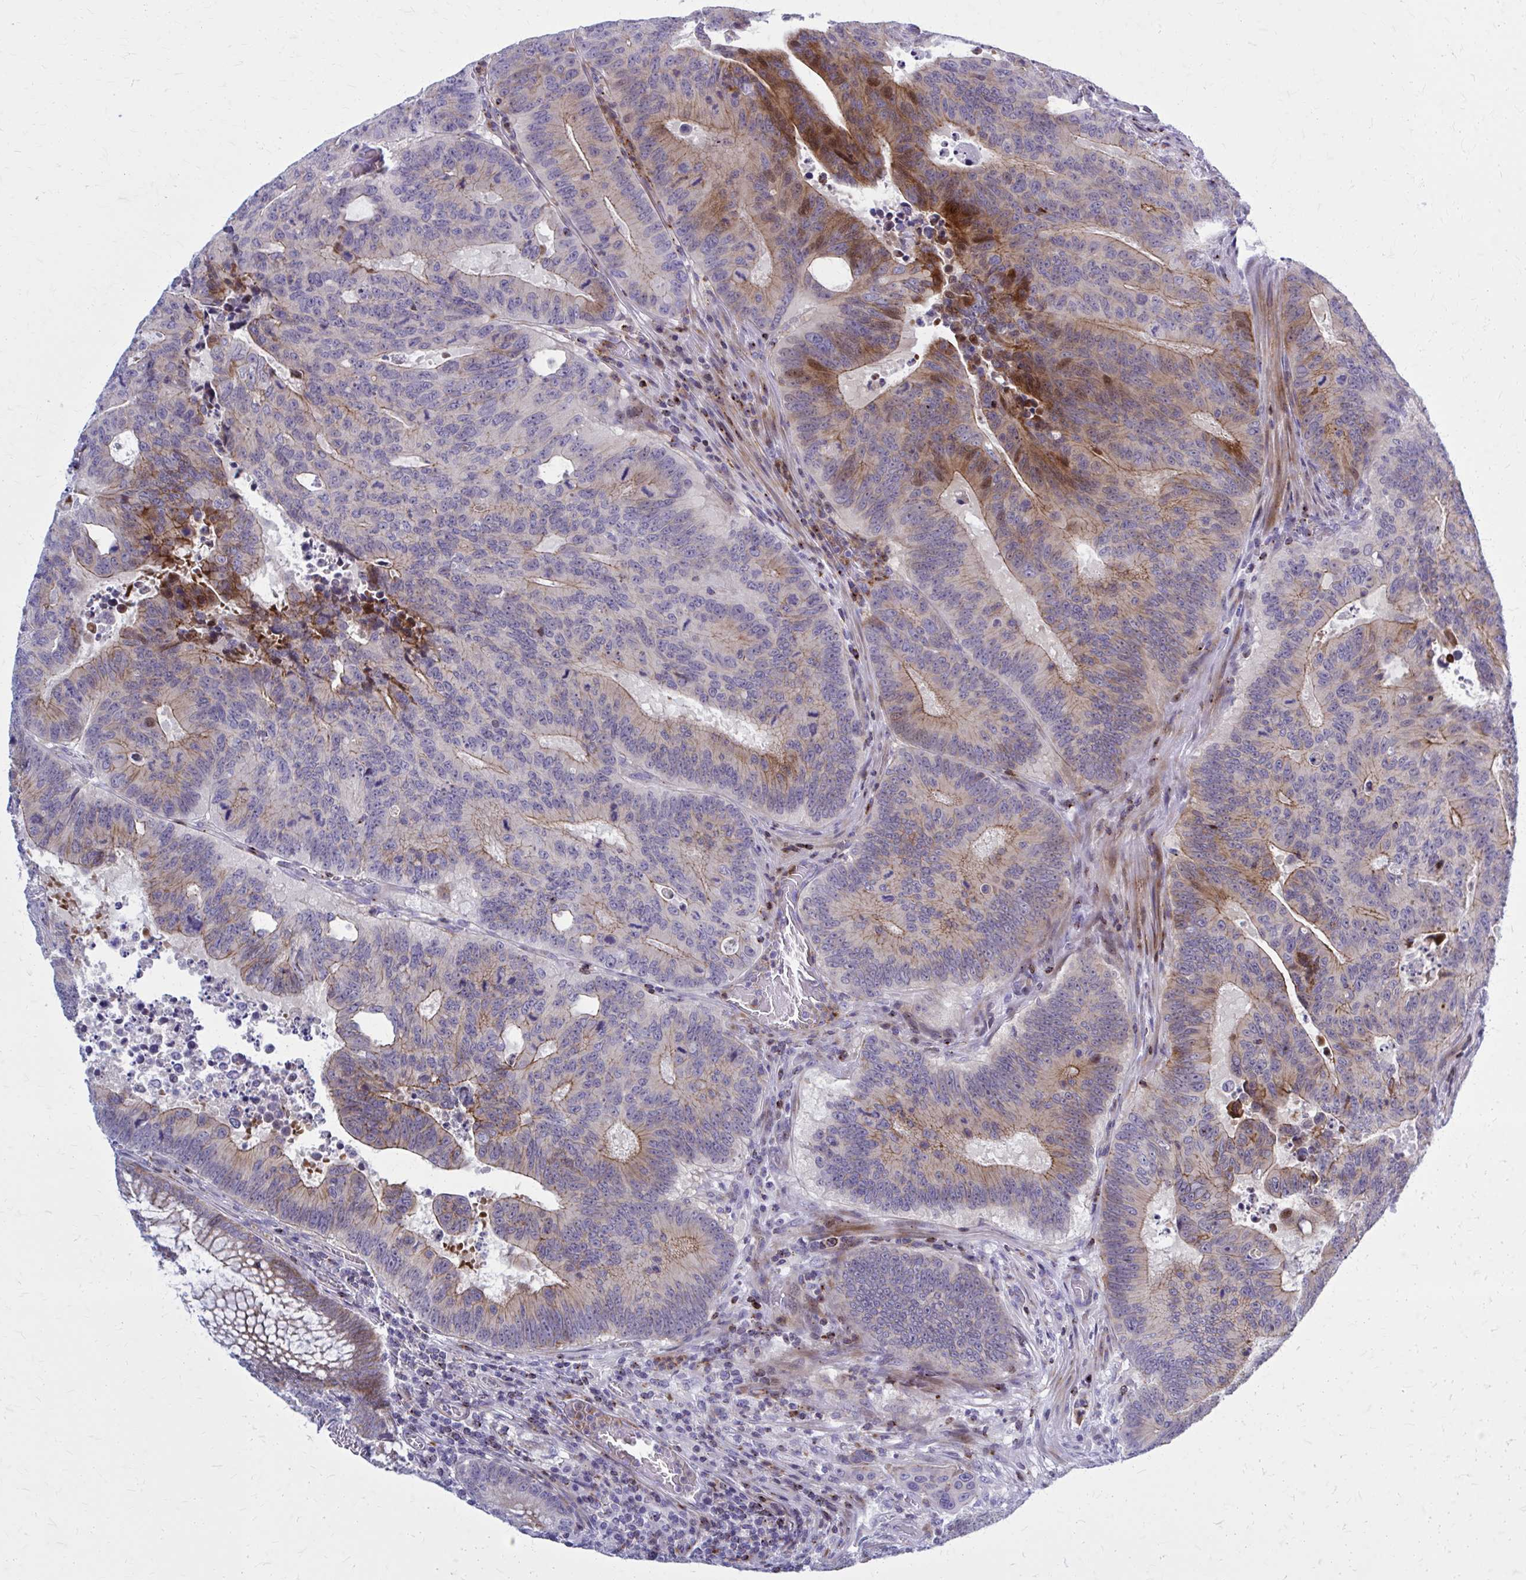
{"staining": {"intensity": "moderate", "quantity": "25%-75%", "location": "cytoplasmic/membranous,nuclear"}, "tissue": "colorectal cancer", "cell_type": "Tumor cells", "image_type": "cancer", "snomed": [{"axis": "morphology", "description": "Adenocarcinoma, NOS"}, {"axis": "topography", "description": "Colon"}], "caption": "Moderate cytoplasmic/membranous and nuclear positivity is seen in about 25%-75% of tumor cells in adenocarcinoma (colorectal).", "gene": "PEDS1", "patient": {"sex": "male", "age": 62}}